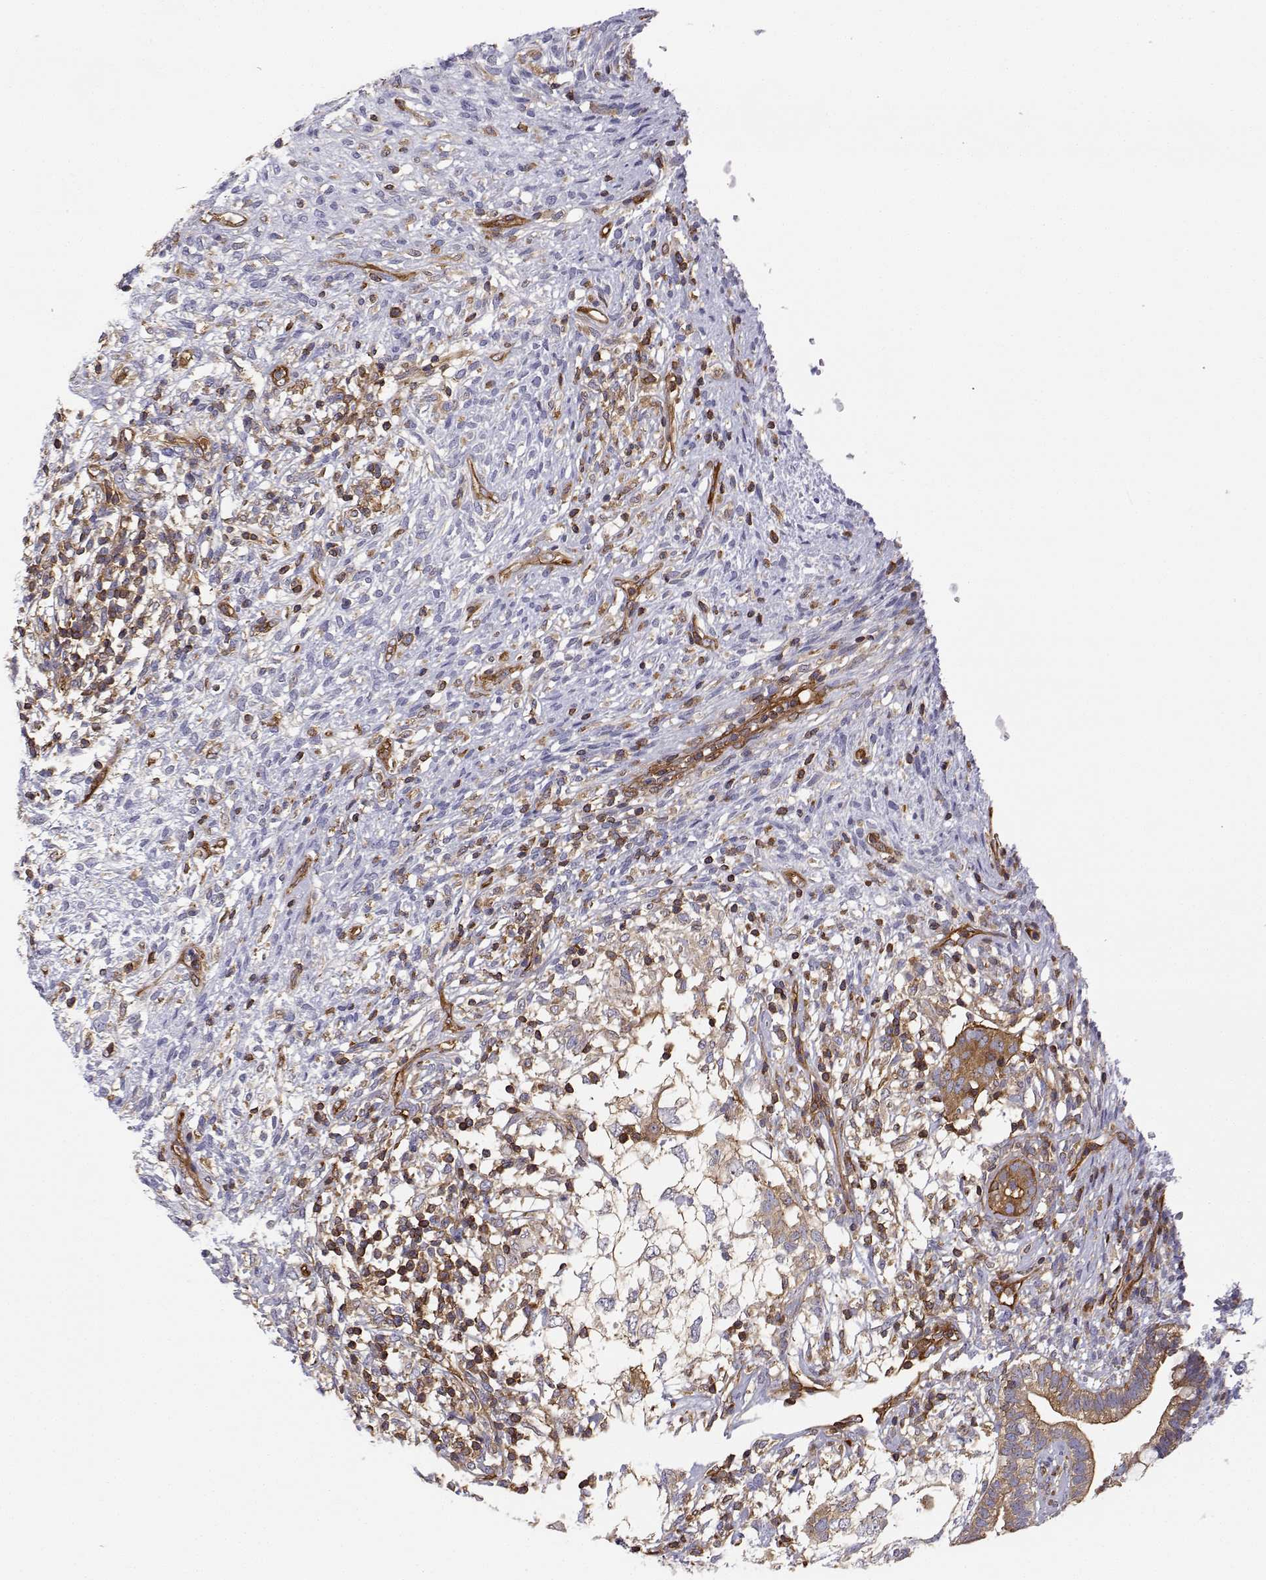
{"staining": {"intensity": "moderate", "quantity": ">75%", "location": "cytoplasmic/membranous"}, "tissue": "testis cancer", "cell_type": "Tumor cells", "image_type": "cancer", "snomed": [{"axis": "morphology", "description": "Seminoma, NOS"}, {"axis": "morphology", "description": "Carcinoma, Embryonal, NOS"}, {"axis": "topography", "description": "Testis"}], "caption": "Immunohistochemical staining of human testis cancer (seminoma) displays medium levels of moderate cytoplasmic/membranous protein positivity in approximately >75% of tumor cells.", "gene": "MYH9", "patient": {"sex": "male", "age": 41}}